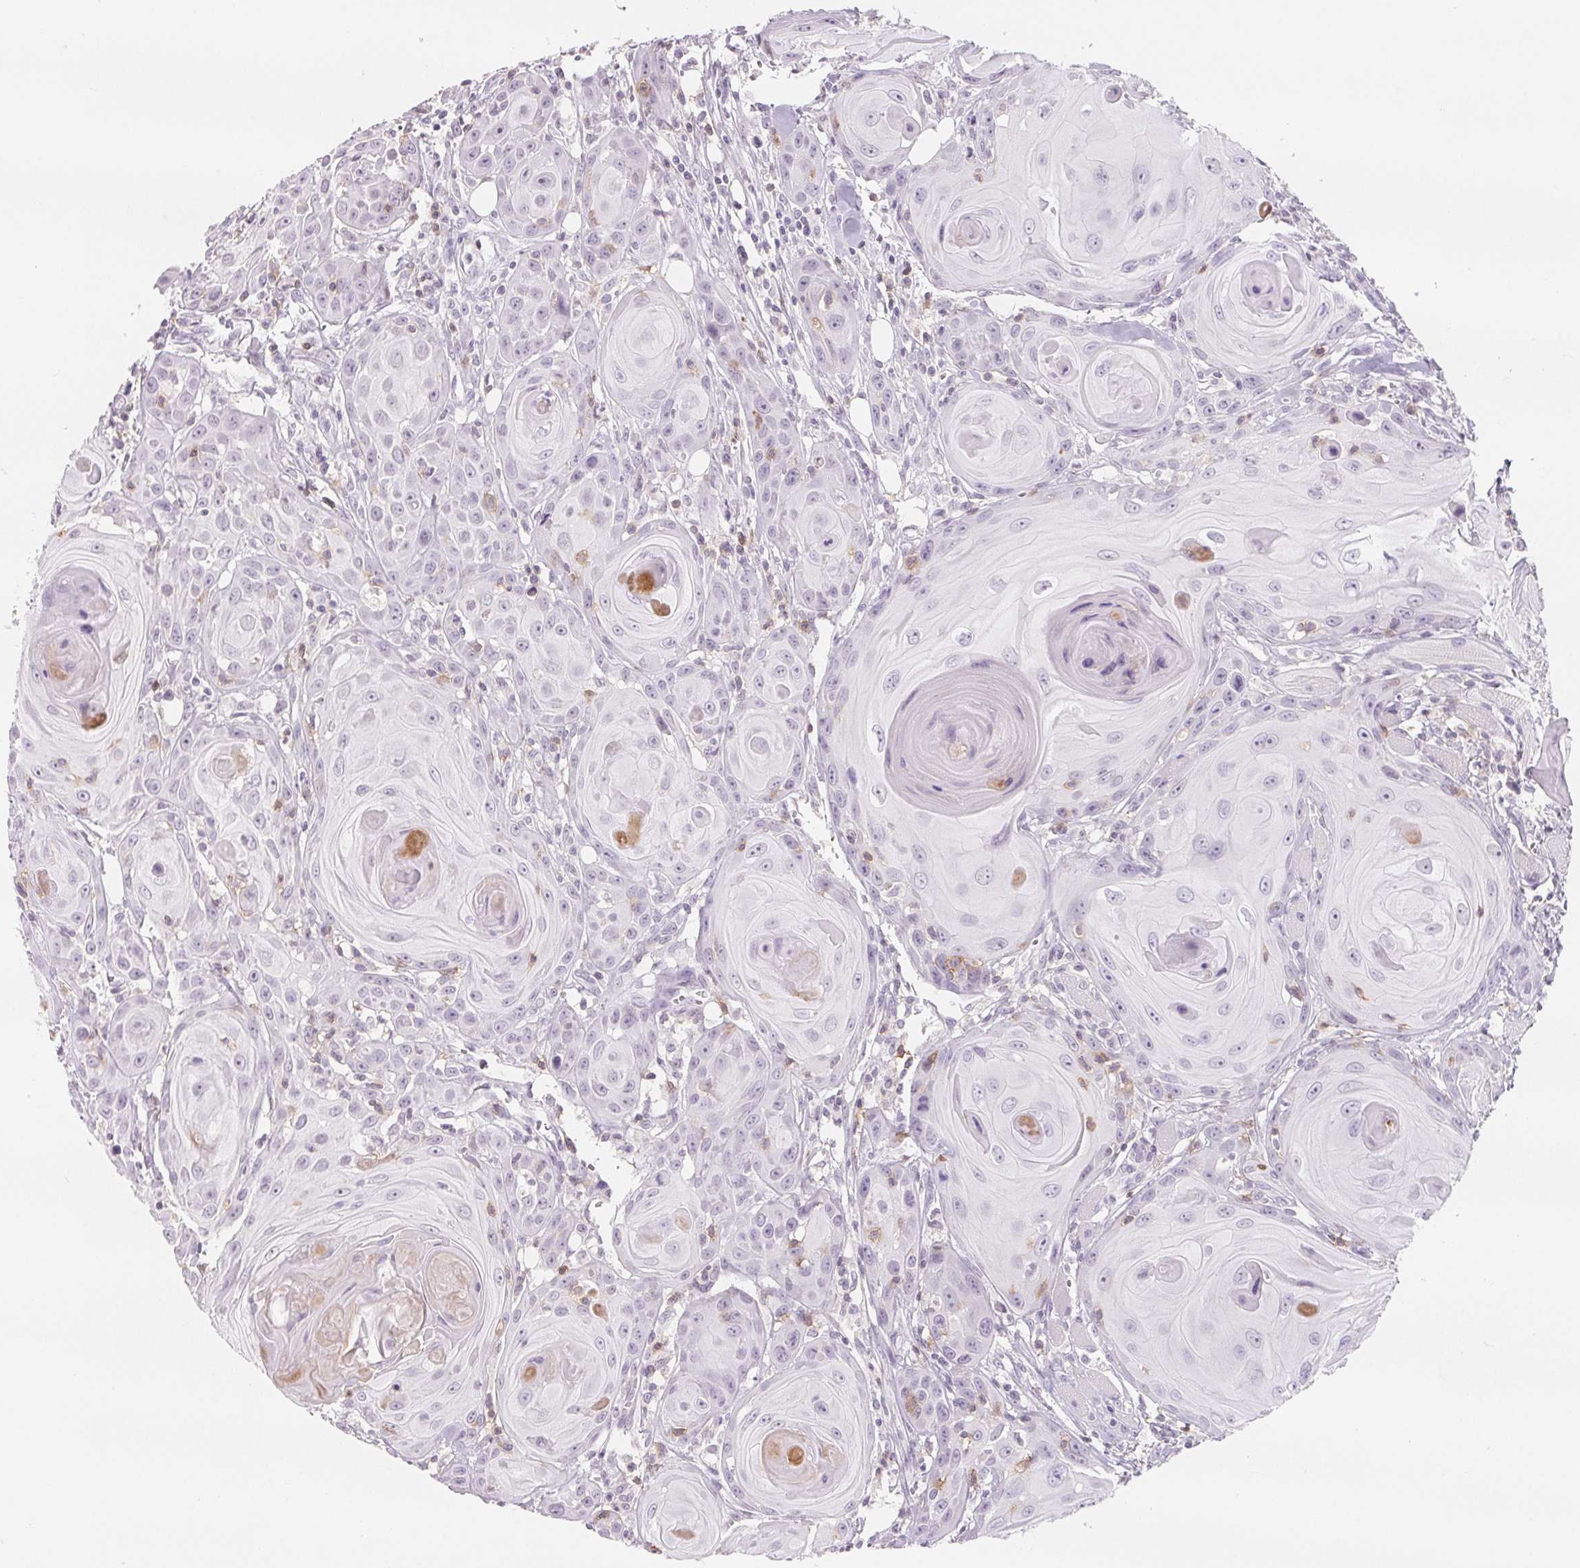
{"staining": {"intensity": "negative", "quantity": "none", "location": "none"}, "tissue": "head and neck cancer", "cell_type": "Tumor cells", "image_type": "cancer", "snomed": [{"axis": "morphology", "description": "Squamous cell carcinoma, NOS"}, {"axis": "topography", "description": "Head-Neck"}], "caption": "Tumor cells show no significant protein expression in head and neck cancer (squamous cell carcinoma). (DAB immunohistochemistry, high magnification).", "gene": "CD69", "patient": {"sex": "female", "age": 80}}